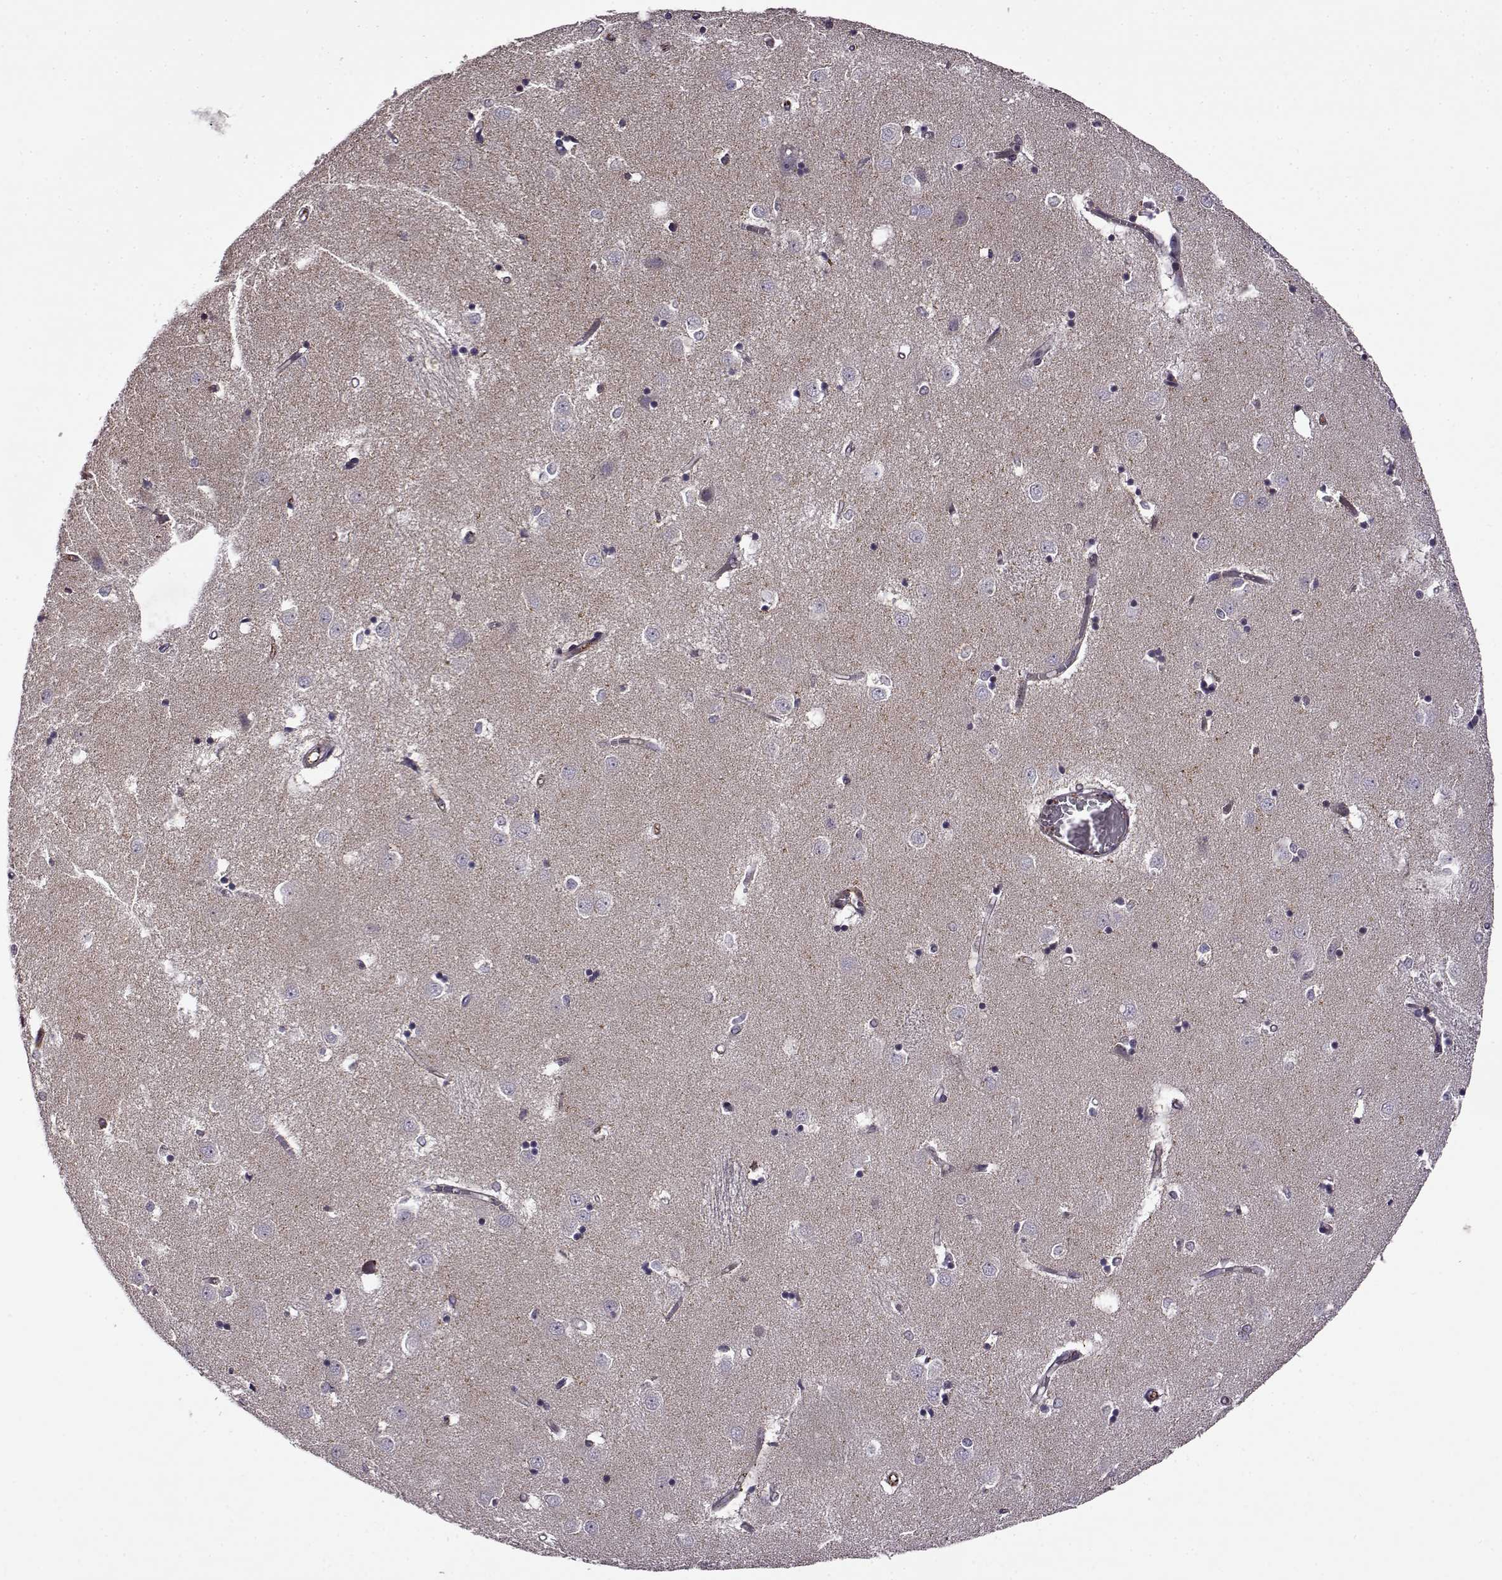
{"staining": {"intensity": "negative", "quantity": "none", "location": "none"}, "tissue": "caudate", "cell_type": "Glial cells", "image_type": "normal", "snomed": [{"axis": "morphology", "description": "Normal tissue, NOS"}, {"axis": "topography", "description": "Lateral ventricle wall"}], "caption": "Immunohistochemical staining of benign caudate demonstrates no significant expression in glial cells. The staining is performed using DAB (3,3'-diaminobenzidine) brown chromogen with nuclei counter-stained in using hematoxylin.", "gene": "MTSS1", "patient": {"sex": "male", "age": 54}}